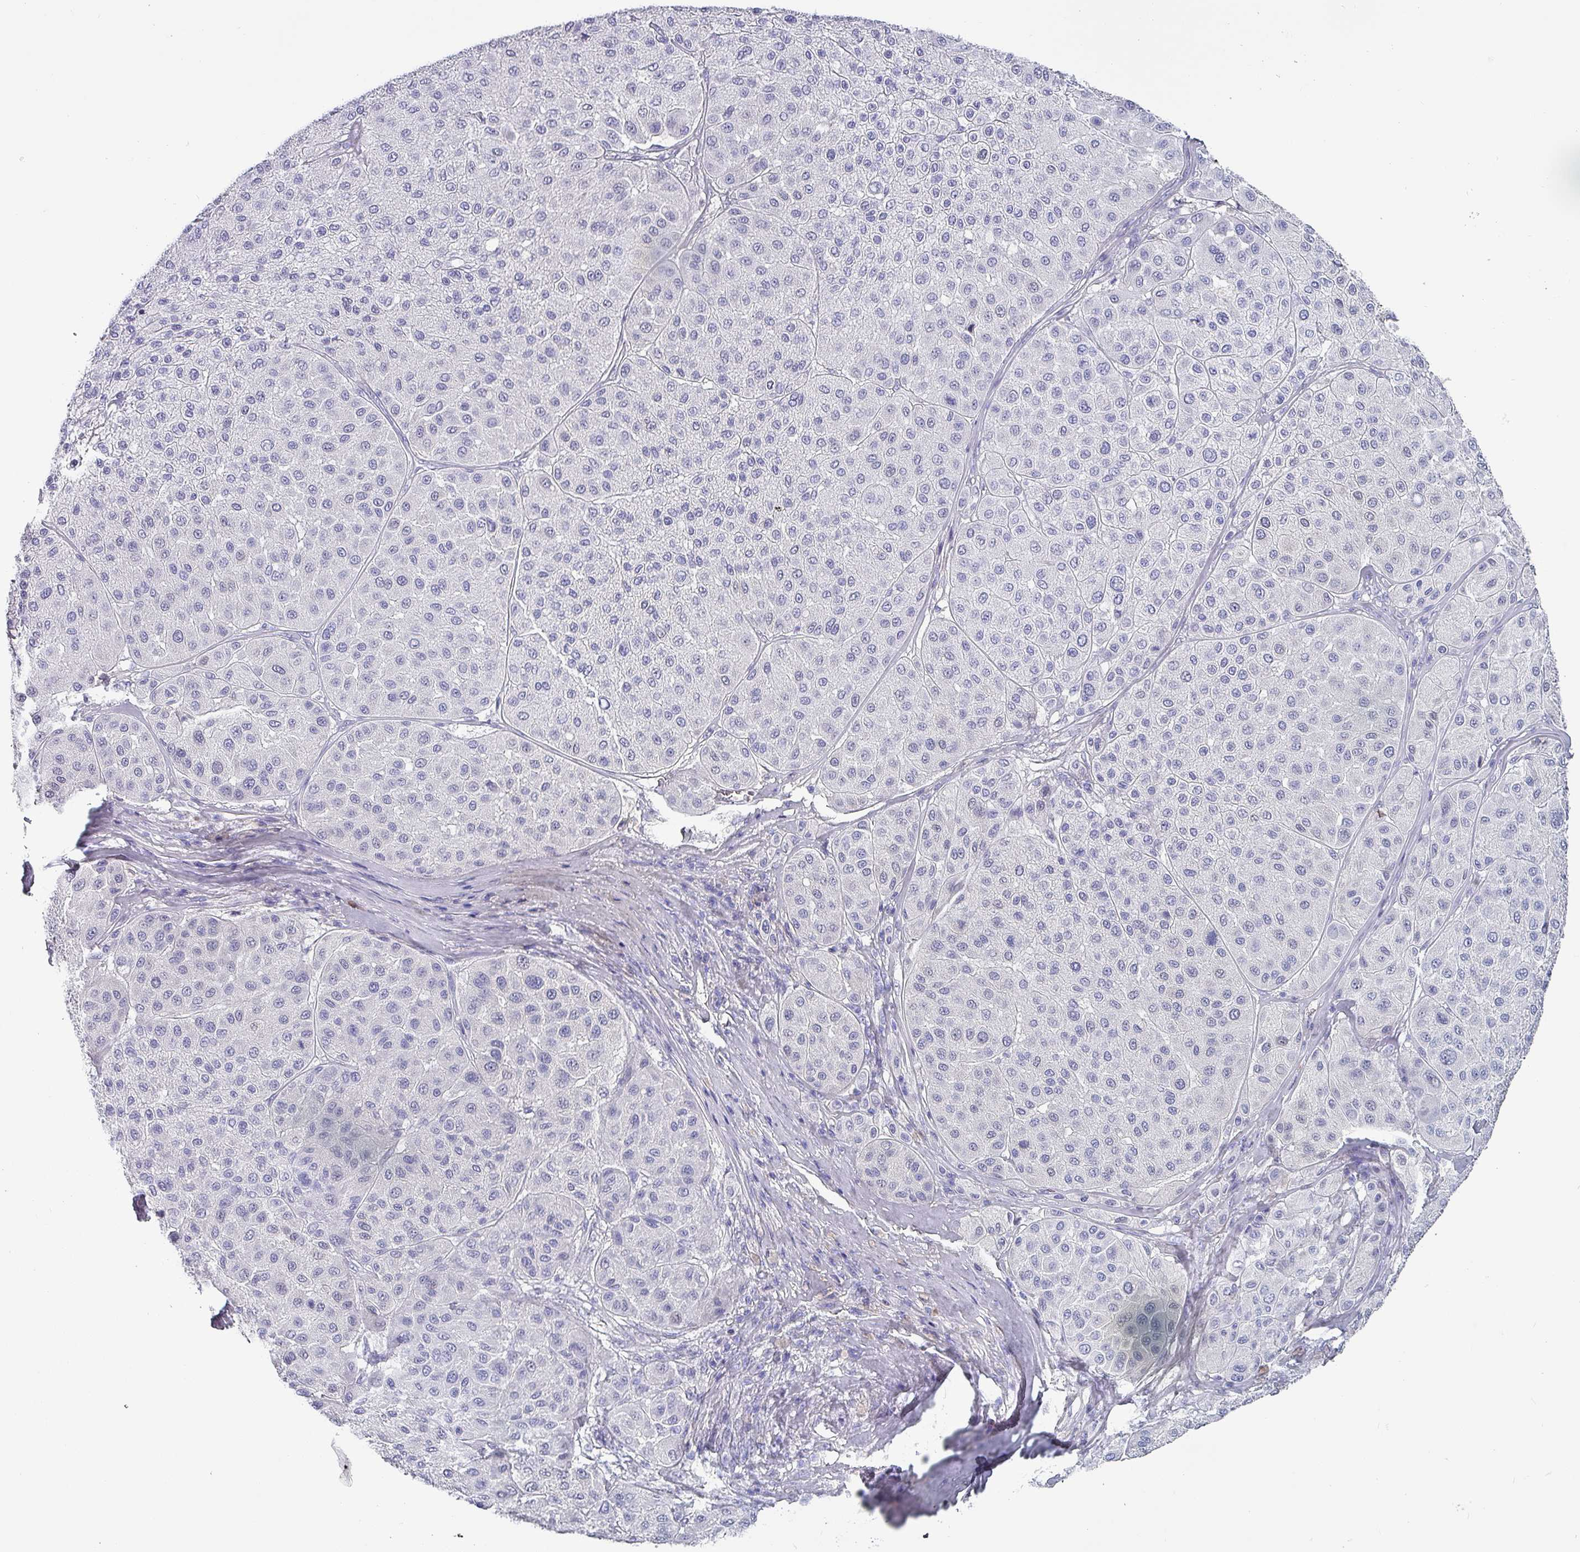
{"staining": {"intensity": "negative", "quantity": "none", "location": "none"}, "tissue": "melanoma", "cell_type": "Tumor cells", "image_type": "cancer", "snomed": [{"axis": "morphology", "description": "Malignant melanoma, Metastatic site"}, {"axis": "topography", "description": "Smooth muscle"}], "caption": "Tumor cells show no significant protein positivity in malignant melanoma (metastatic site).", "gene": "INS-IGF2", "patient": {"sex": "male", "age": 41}}